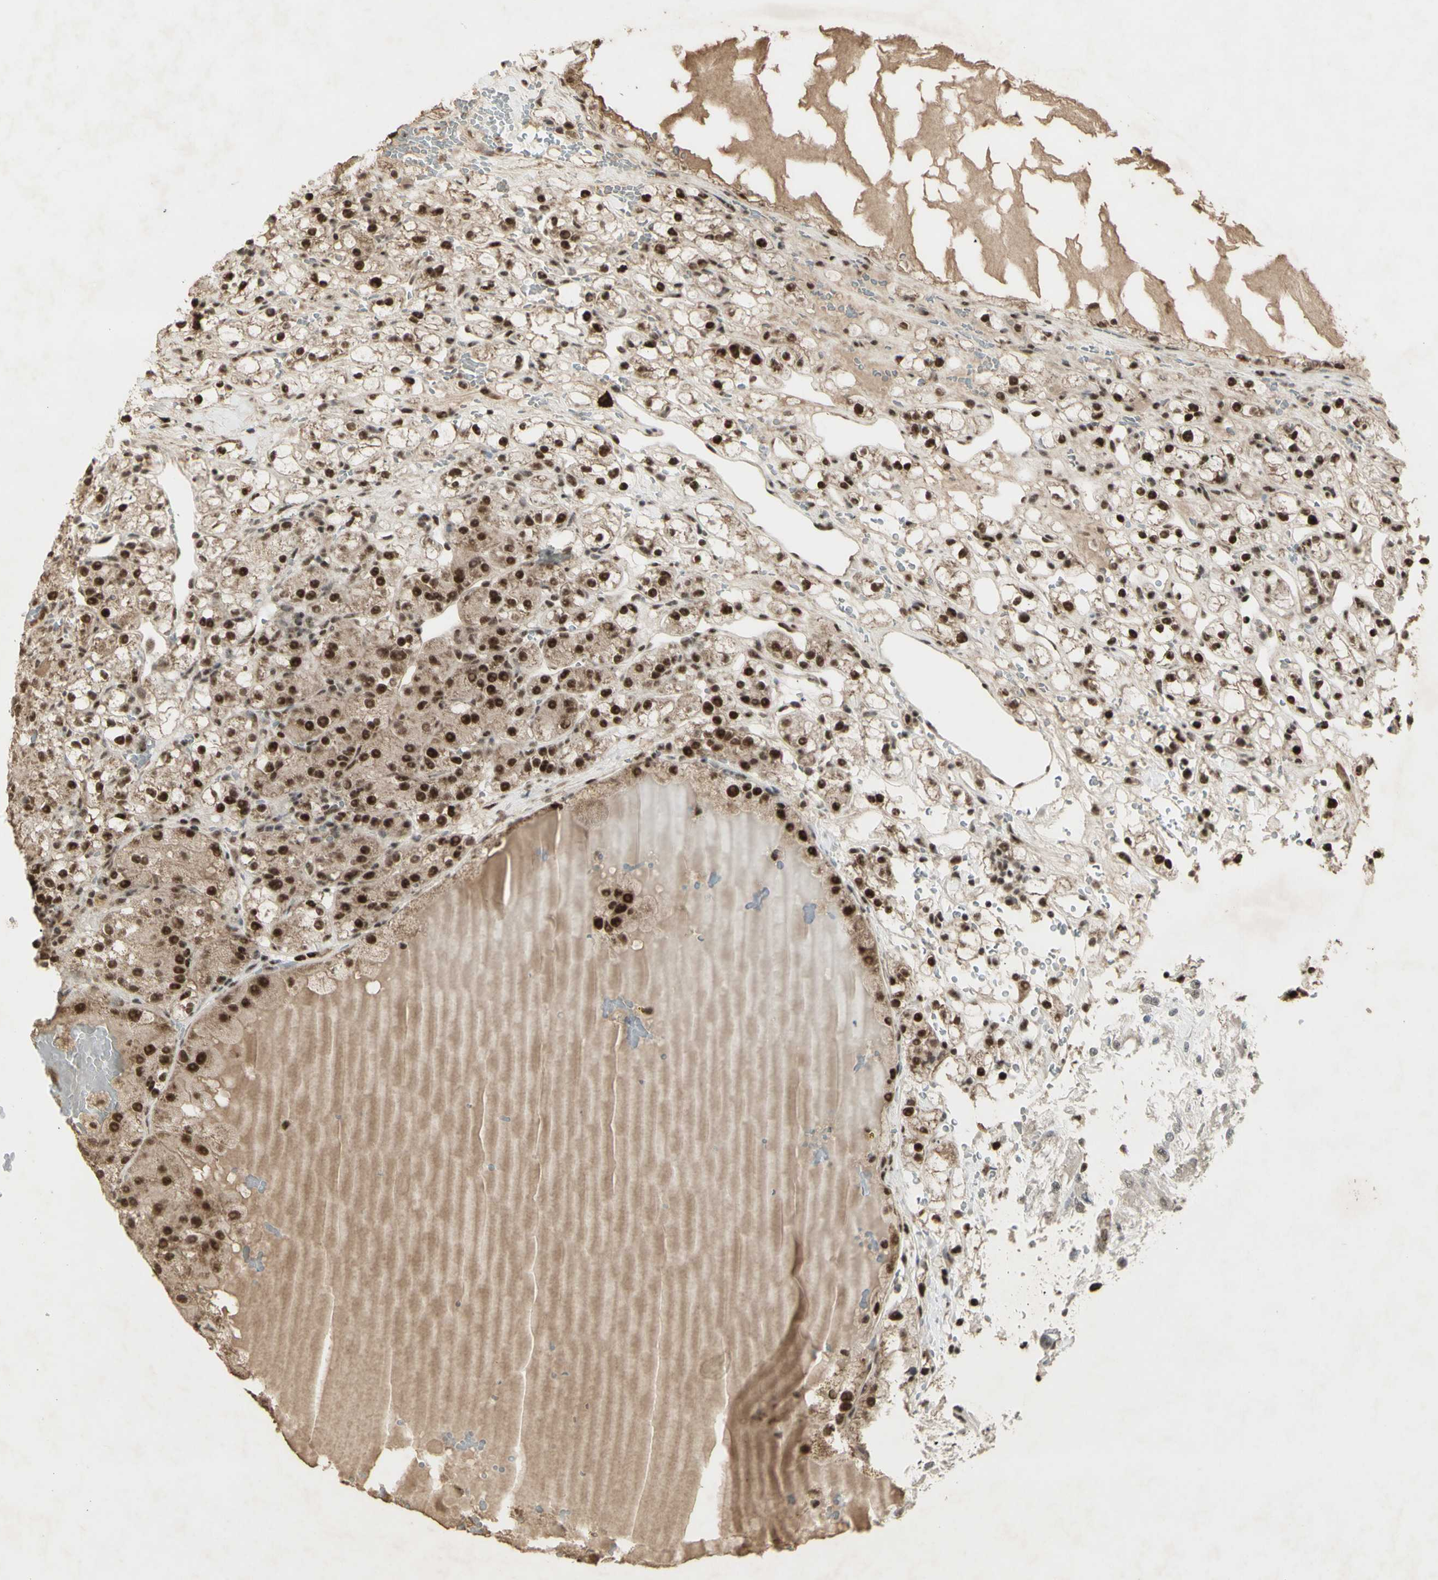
{"staining": {"intensity": "strong", "quantity": ">75%", "location": "cytoplasmic/membranous,nuclear"}, "tissue": "renal cancer", "cell_type": "Tumor cells", "image_type": "cancer", "snomed": [{"axis": "morphology", "description": "Adenocarcinoma, NOS"}, {"axis": "topography", "description": "Kidney"}], "caption": "The photomicrograph exhibits a brown stain indicating the presence of a protein in the cytoplasmic/membranous and nuclear of tumor cells in renal adenocarcinoma. (DAB (3,3'-diaminobenzidine) IHC, brown staining for protein, blue staining for nuclei).", "gene": "CCNT1", "patient": {"sex": "male", "age": 61}}